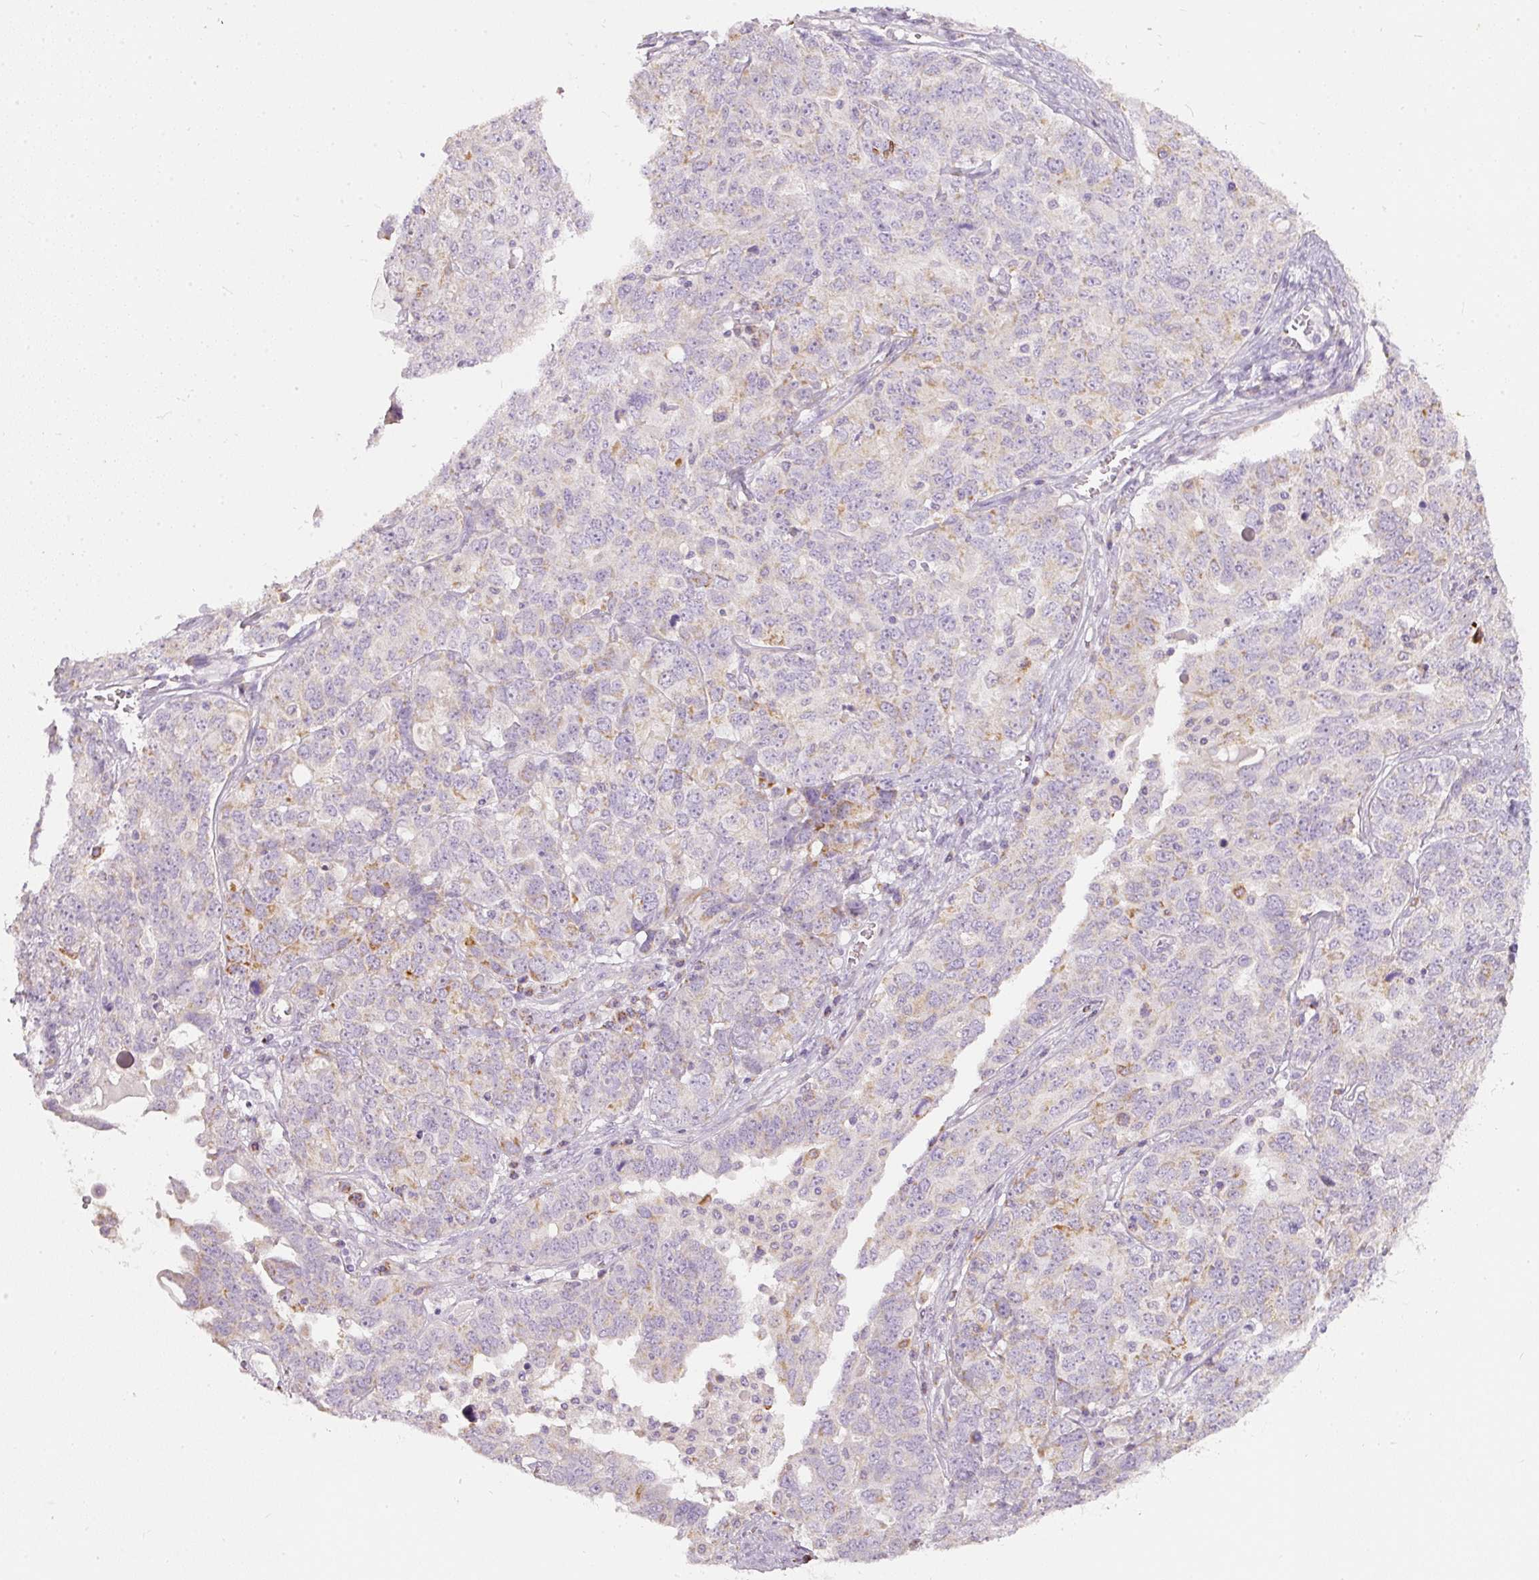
{"staining": {"intensity": "moderate", "quantity": "<25%", "location": "cytoplasmic/membranous"}, "tissue": "ovarian cancer", "cell_type": "Tumor cells", "image_type": "cancer", "snomed": [{"axis": "morphology", "description": "Carcinoma, endometroid"}, {"axis": "topography", "description": "Ovary"}], "caption": "Immunohistochemistry of ovarian cancer (endometroid carcinoma) displays low levels of moderate cytoplasmic/membranous staining in approximately <25% of tumor cells.", "gene": "MTHFD2", "patient": {"sex": "female", "age": 62}}